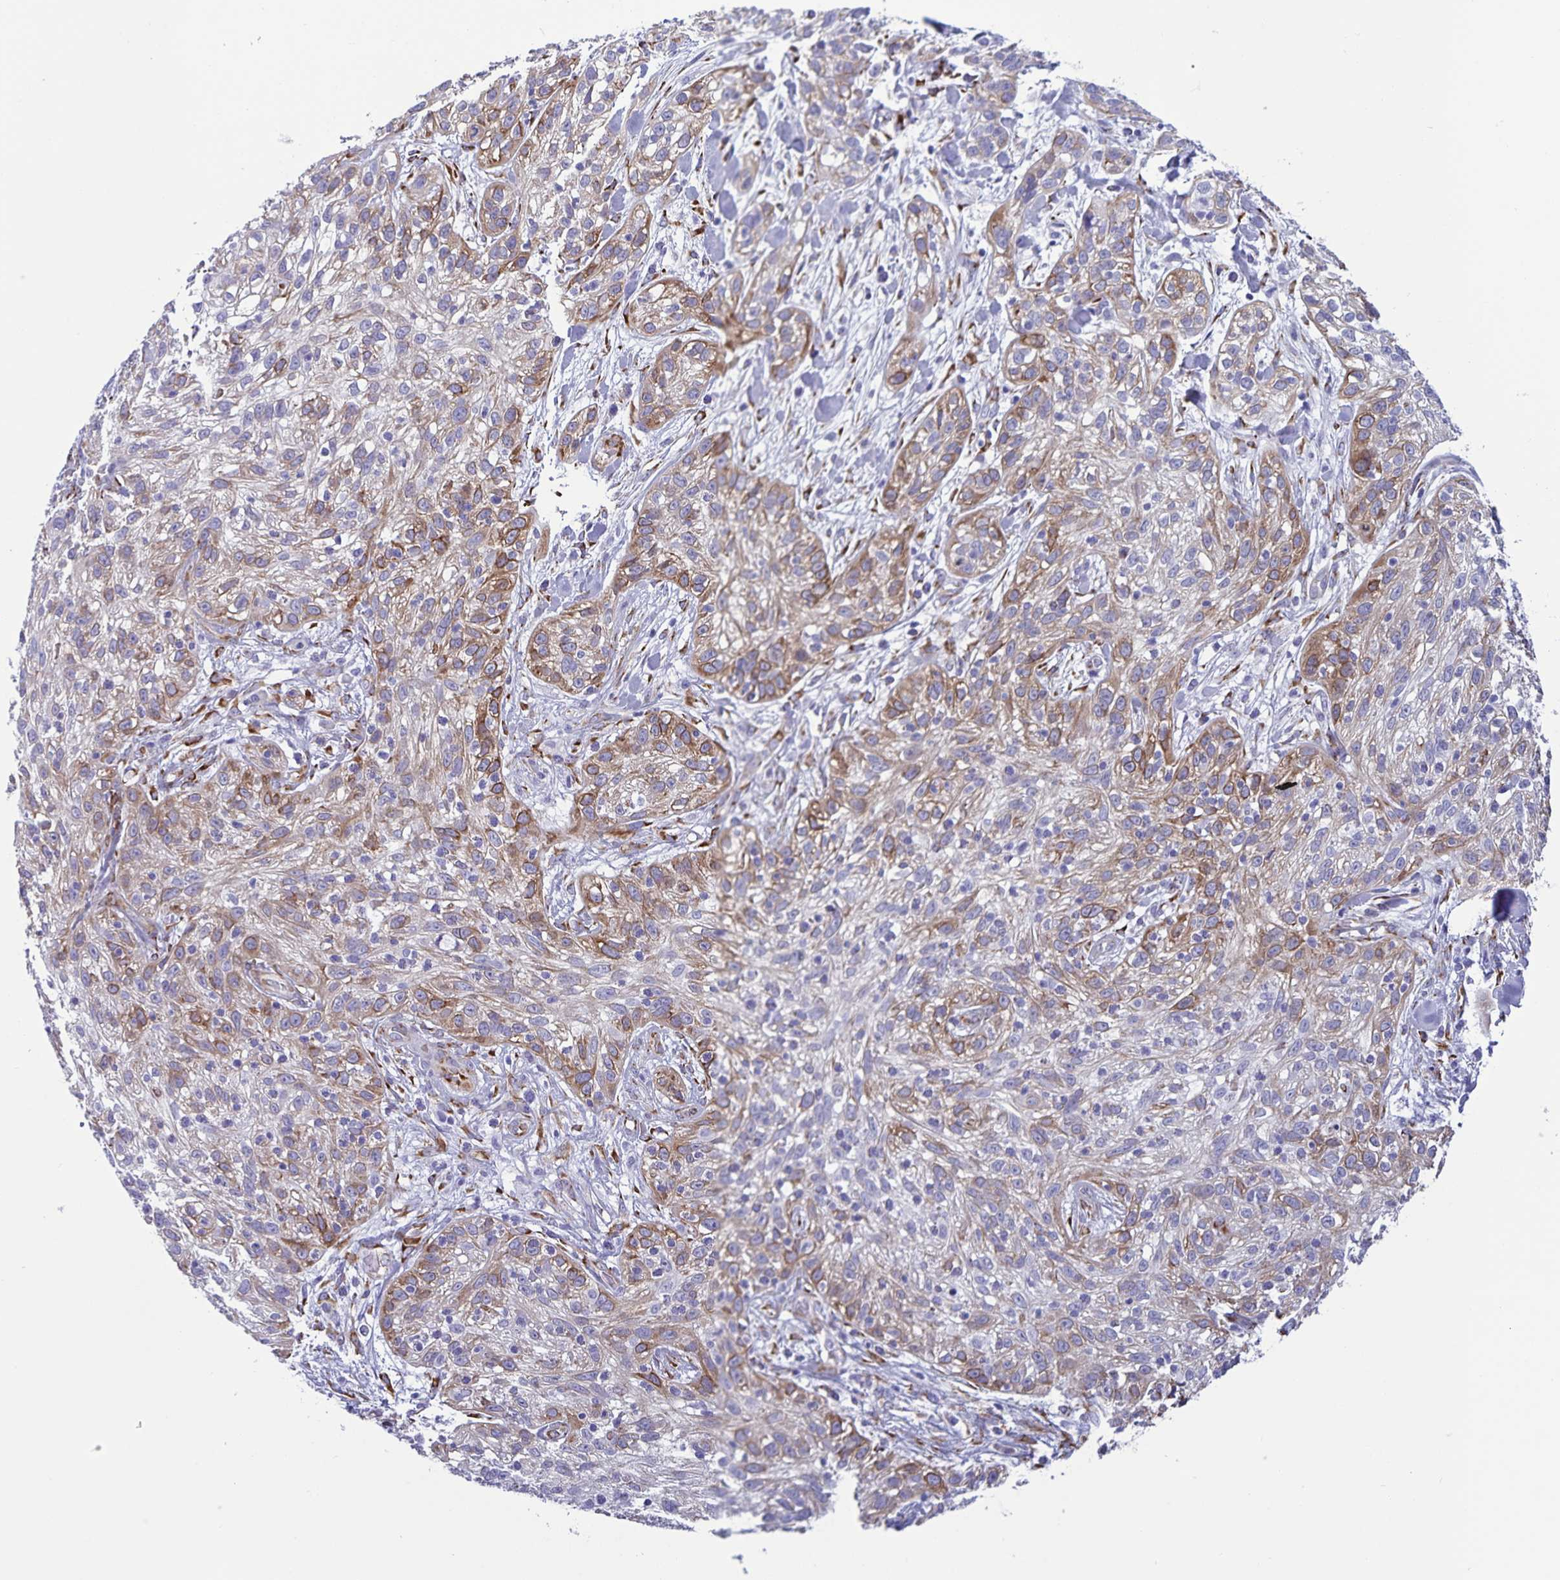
{"staining": {"intensity": "moderate", "quantity": "<25%", "location": "cytoplasmic/membranous"}, "tissue": "skin cancer", "cell_type": "Tumor cells", "image_type": "cancer", "snomed": [{"axis": "morphology", "description": "Squamous cell carcinoma, NOS"}, {"axis": "topography", "description": "Skin"}], "caption": "This histopathology image displays IHC staining of human squamous cell carcinoma (skin), with low moderate cytoplasmic/membranous expression in about <25% of tumor cells.", "gene": "RCN1", "patient": {"sex": "male", "age": 82}}